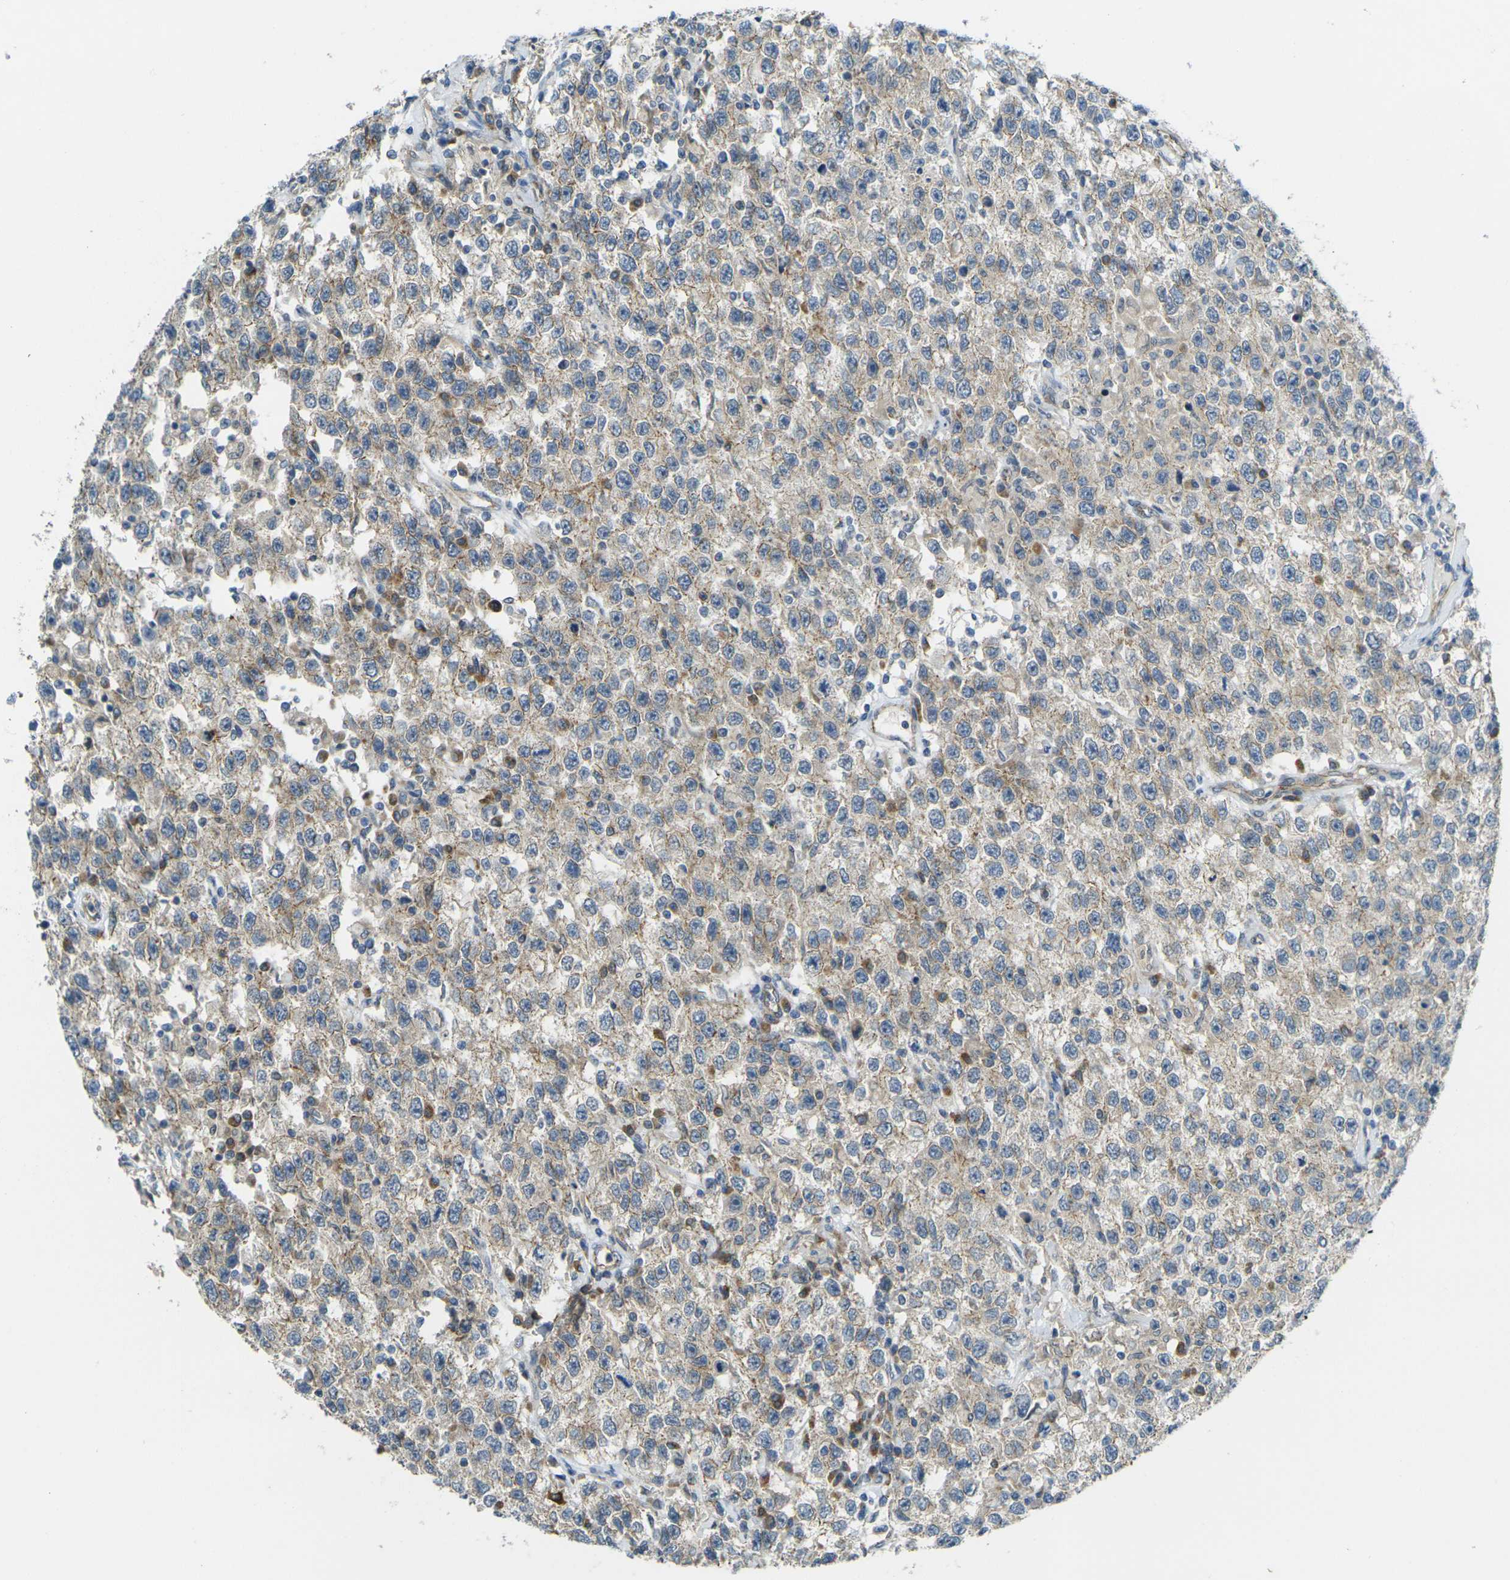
{"staining": {"intensity": "weak", "quantity": "25%-75%", "location": "cytoplasmic/membranous"}, "tissue": "testis cancer", "cell_type": "Tumor cells", "image_type": "cancer", "snomed": [{"axis": "morphology", "description": "Seminoma, NOS"}, {"axis": "topography", "description": "Testis"}], "caption": "Weak cytoplasmic/membranous expression is identified in approximately 25%-75% of tumor cells in testis cancer.", "gene": "RHBDD1", "patient": {"sex": "male", "age": 41}}